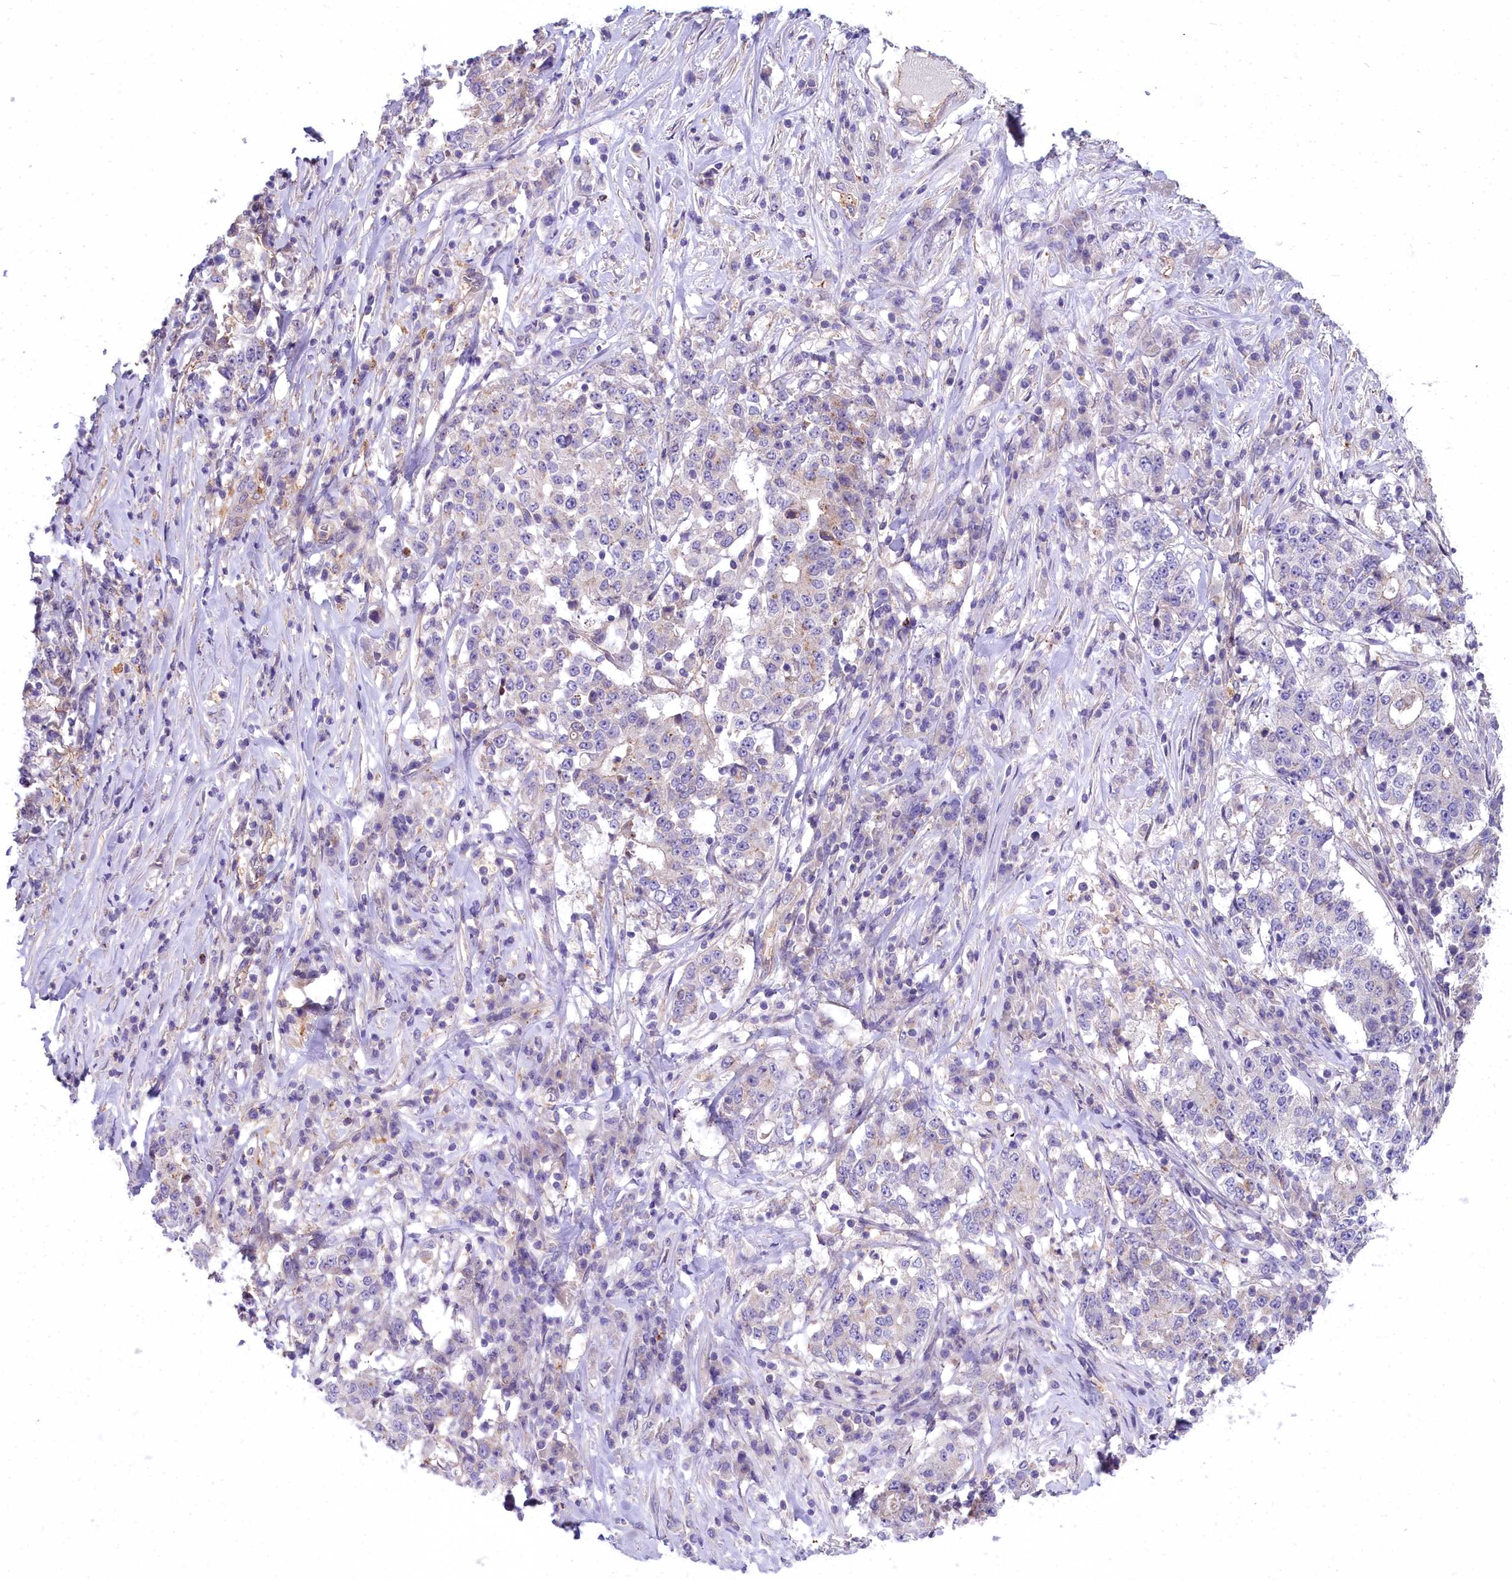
{"staining": {"intensity": "negative", "quantity": "none", "location": "none"}, "tissue": "stomach cancer", "cell_type": "Tumor cells", "image_type": "cancer", "snomed": [{"axis": "morphology", "description": "Adenocarcinoma, NOS"}, {"axis": "topography", "description": "Stomach"}], "caption": "Tumor cells are negative for protein expression in human stomach cancer (adenocarcinoma).", "gene": "HLA-DOA", "patient": {"sex": "male", "age": 59}}